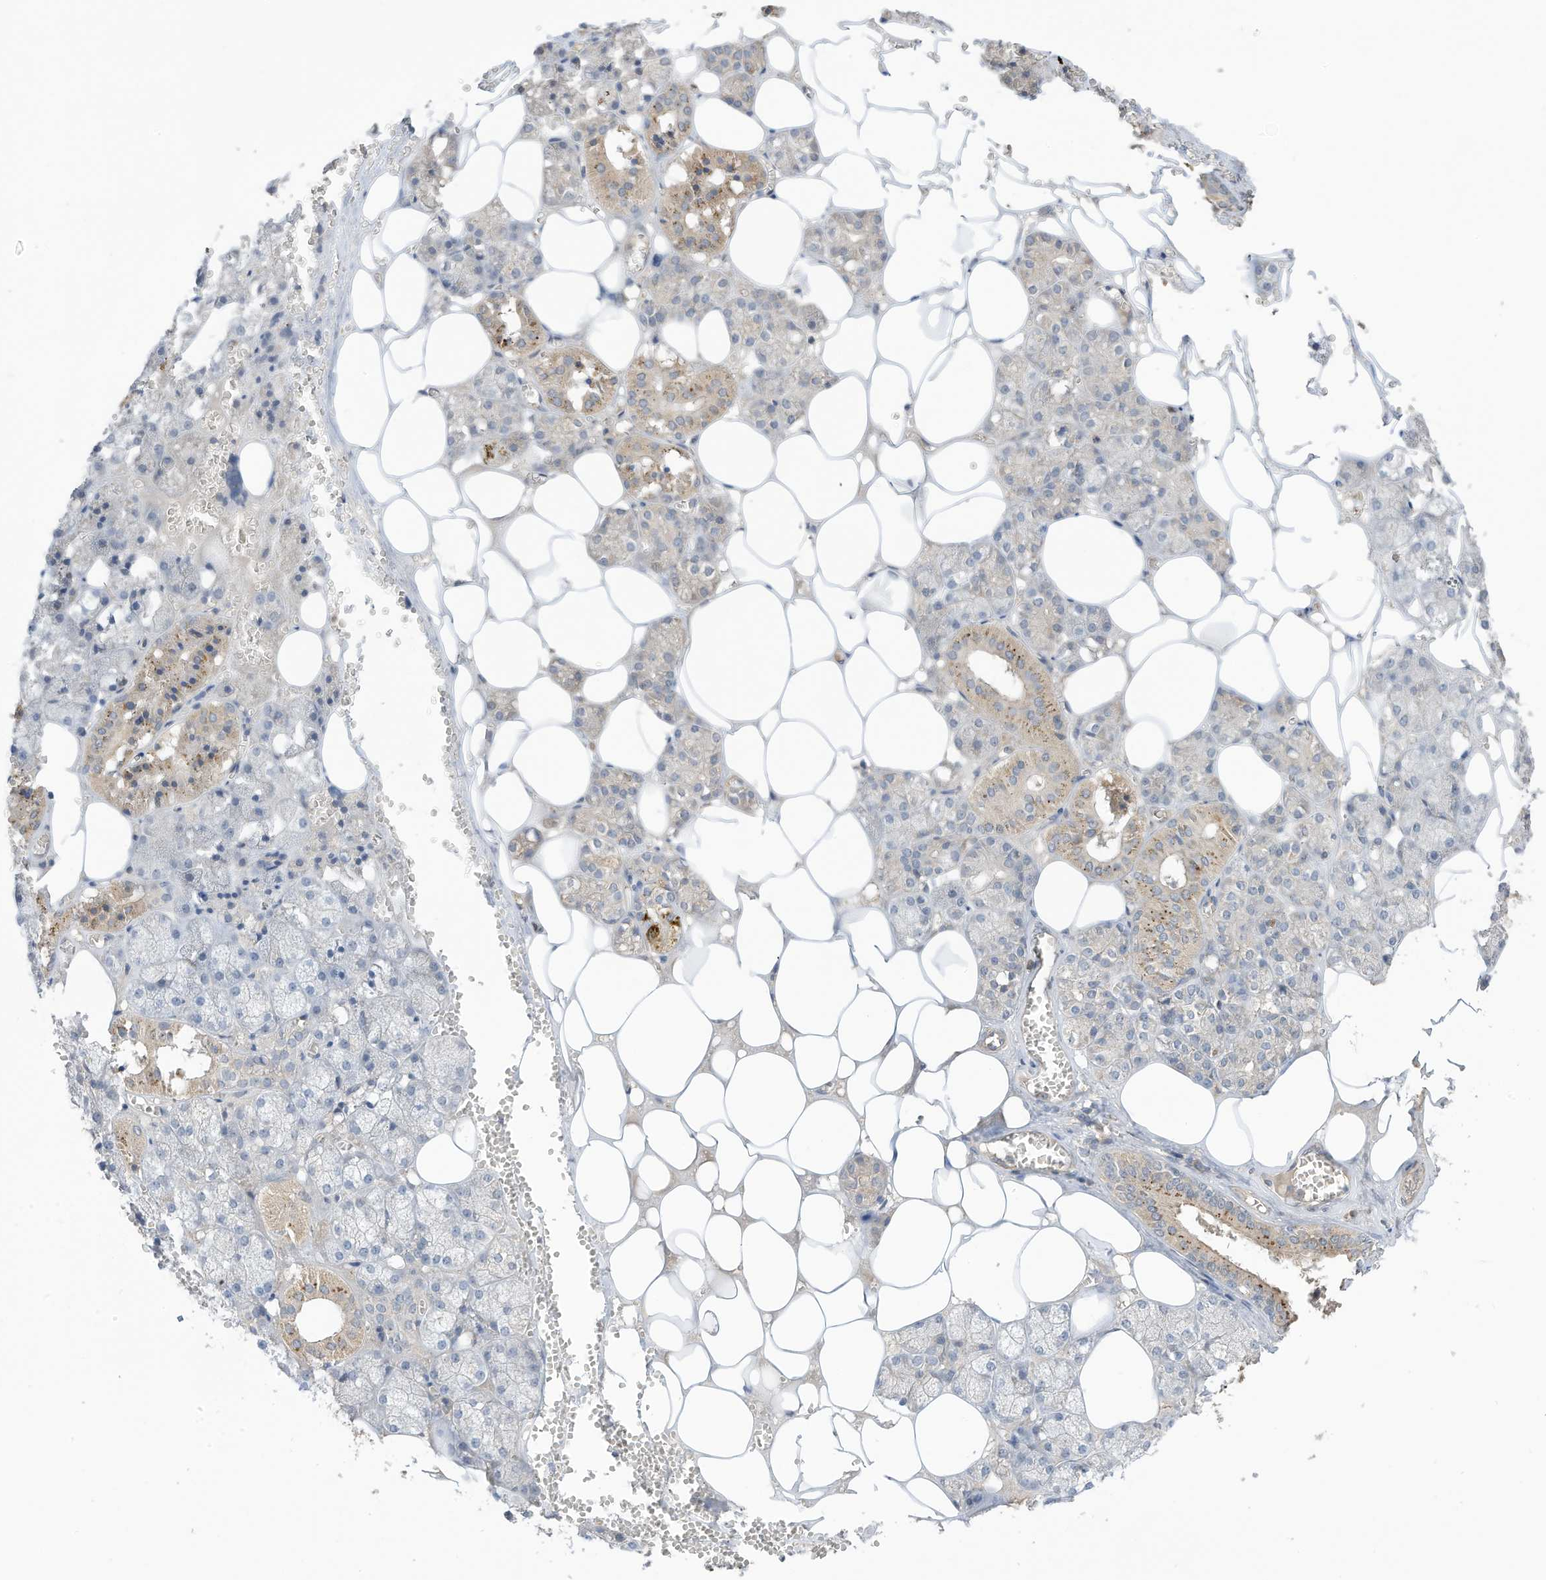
{"staining": {"intensity": "moderate", "quantity": "<25%", "location": "cytoplasmic/membranous"}, "tissue": "salivary gland", "cell_type": "Glandular cells", "image_type": "normal", "snomed": [{"axis": "morphology", "description": "Normal tissue, NOS"}, {"axis": "topography", "description": "Salivary gland"}], "caption": "A histopathology image showing moderate cytoplasmic/membranous staining in about <25% of glandular cells in benign salivary gland, as visualized by brown immunohistochemical staining.", "gene": "REC8", "patient": {"sex": "male", "age": 62}}